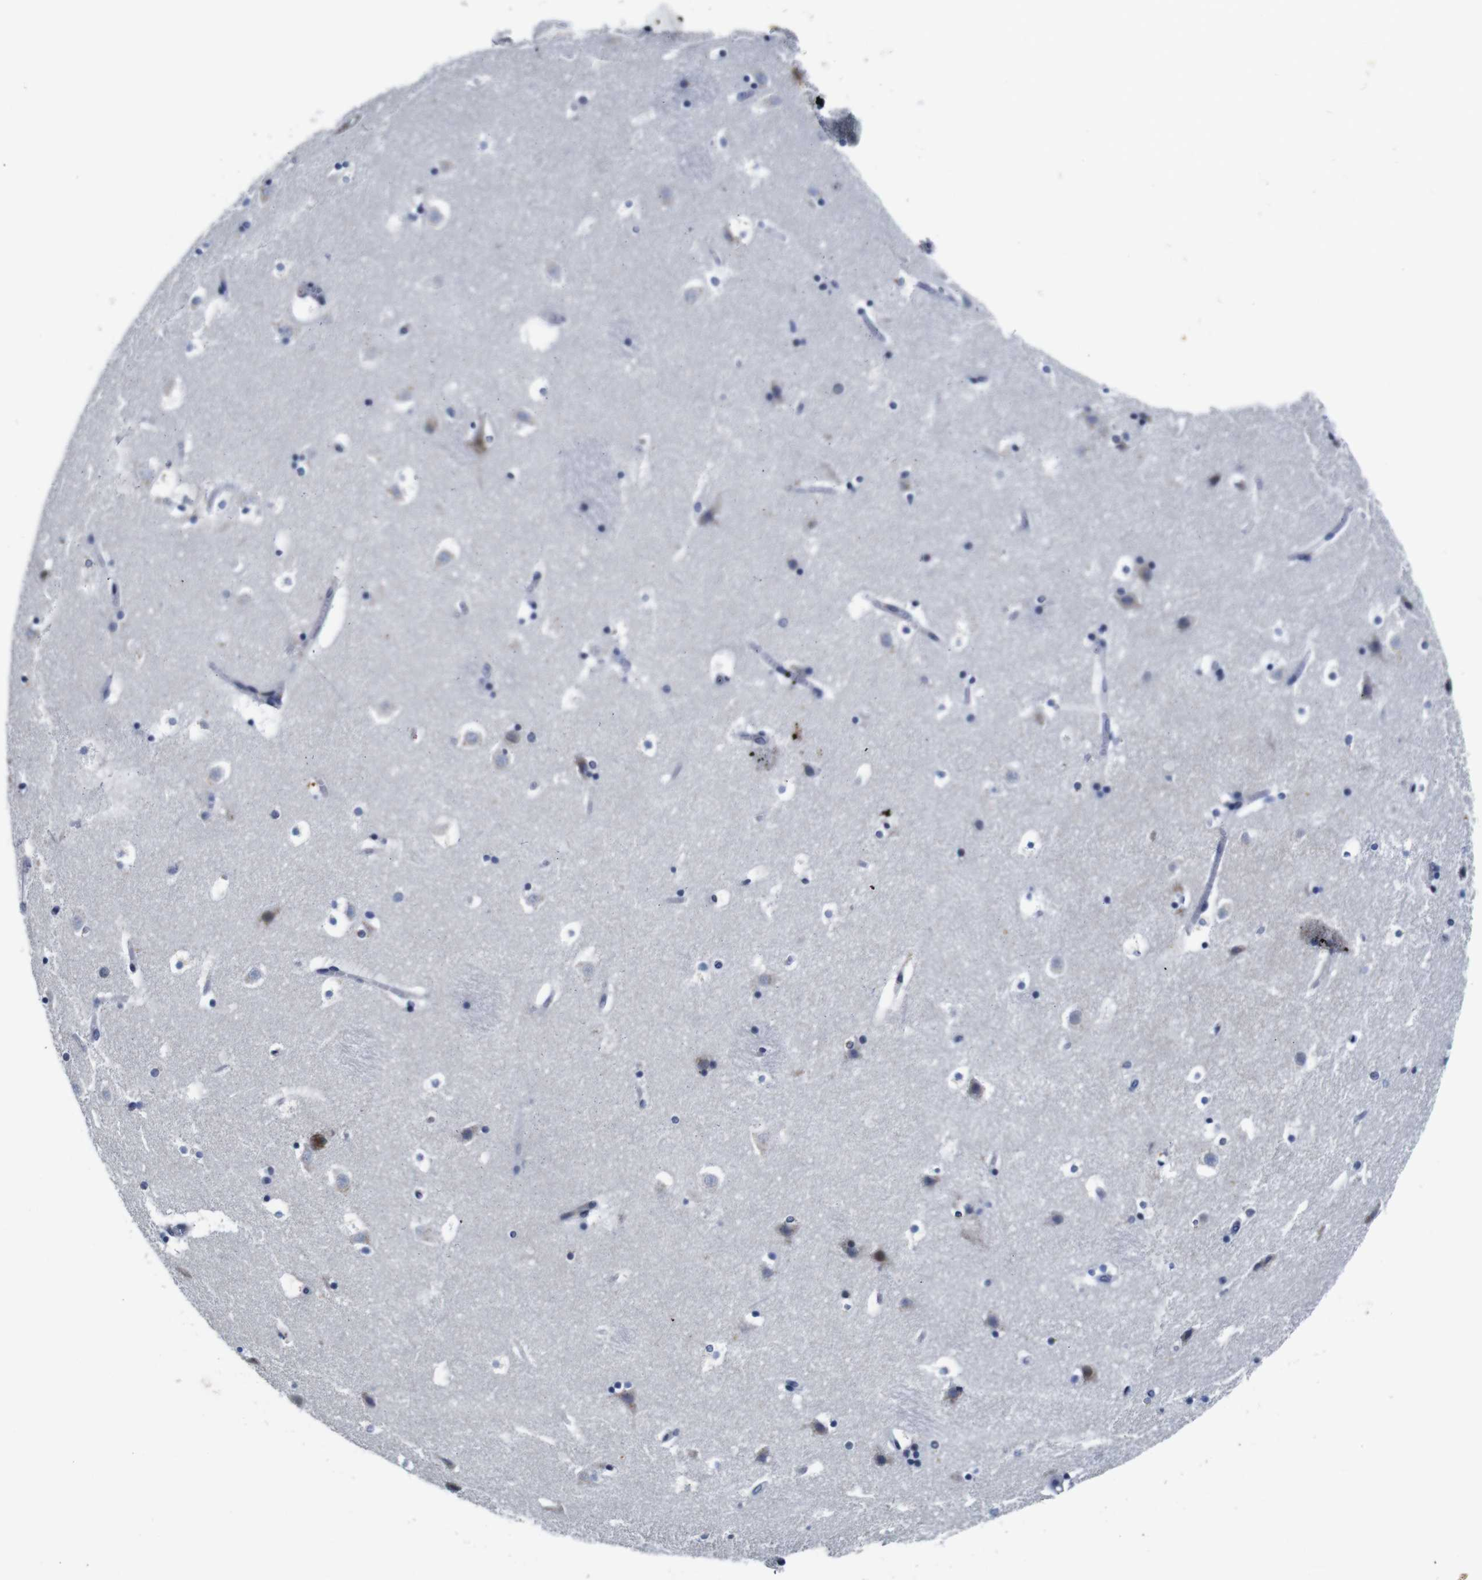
{"staining": {"intensity": "negative", "quantity": "none", "location": "none"}, "tissue": "caudate", "cell_type": "Glial cells", "image_type": "normal", "snomed": [{"axis": "morphology", "description": "Normal tissue, NOS"}, {"axis": "topography", "description": "Lateral ventricle wall"}], "caption": "This is a histopathology image of immunohistochemistry staining of benign caudate, which shows no expression in glial cells.", "gene": "FURIN", "patient": {"sex": "male", "age": 45}}